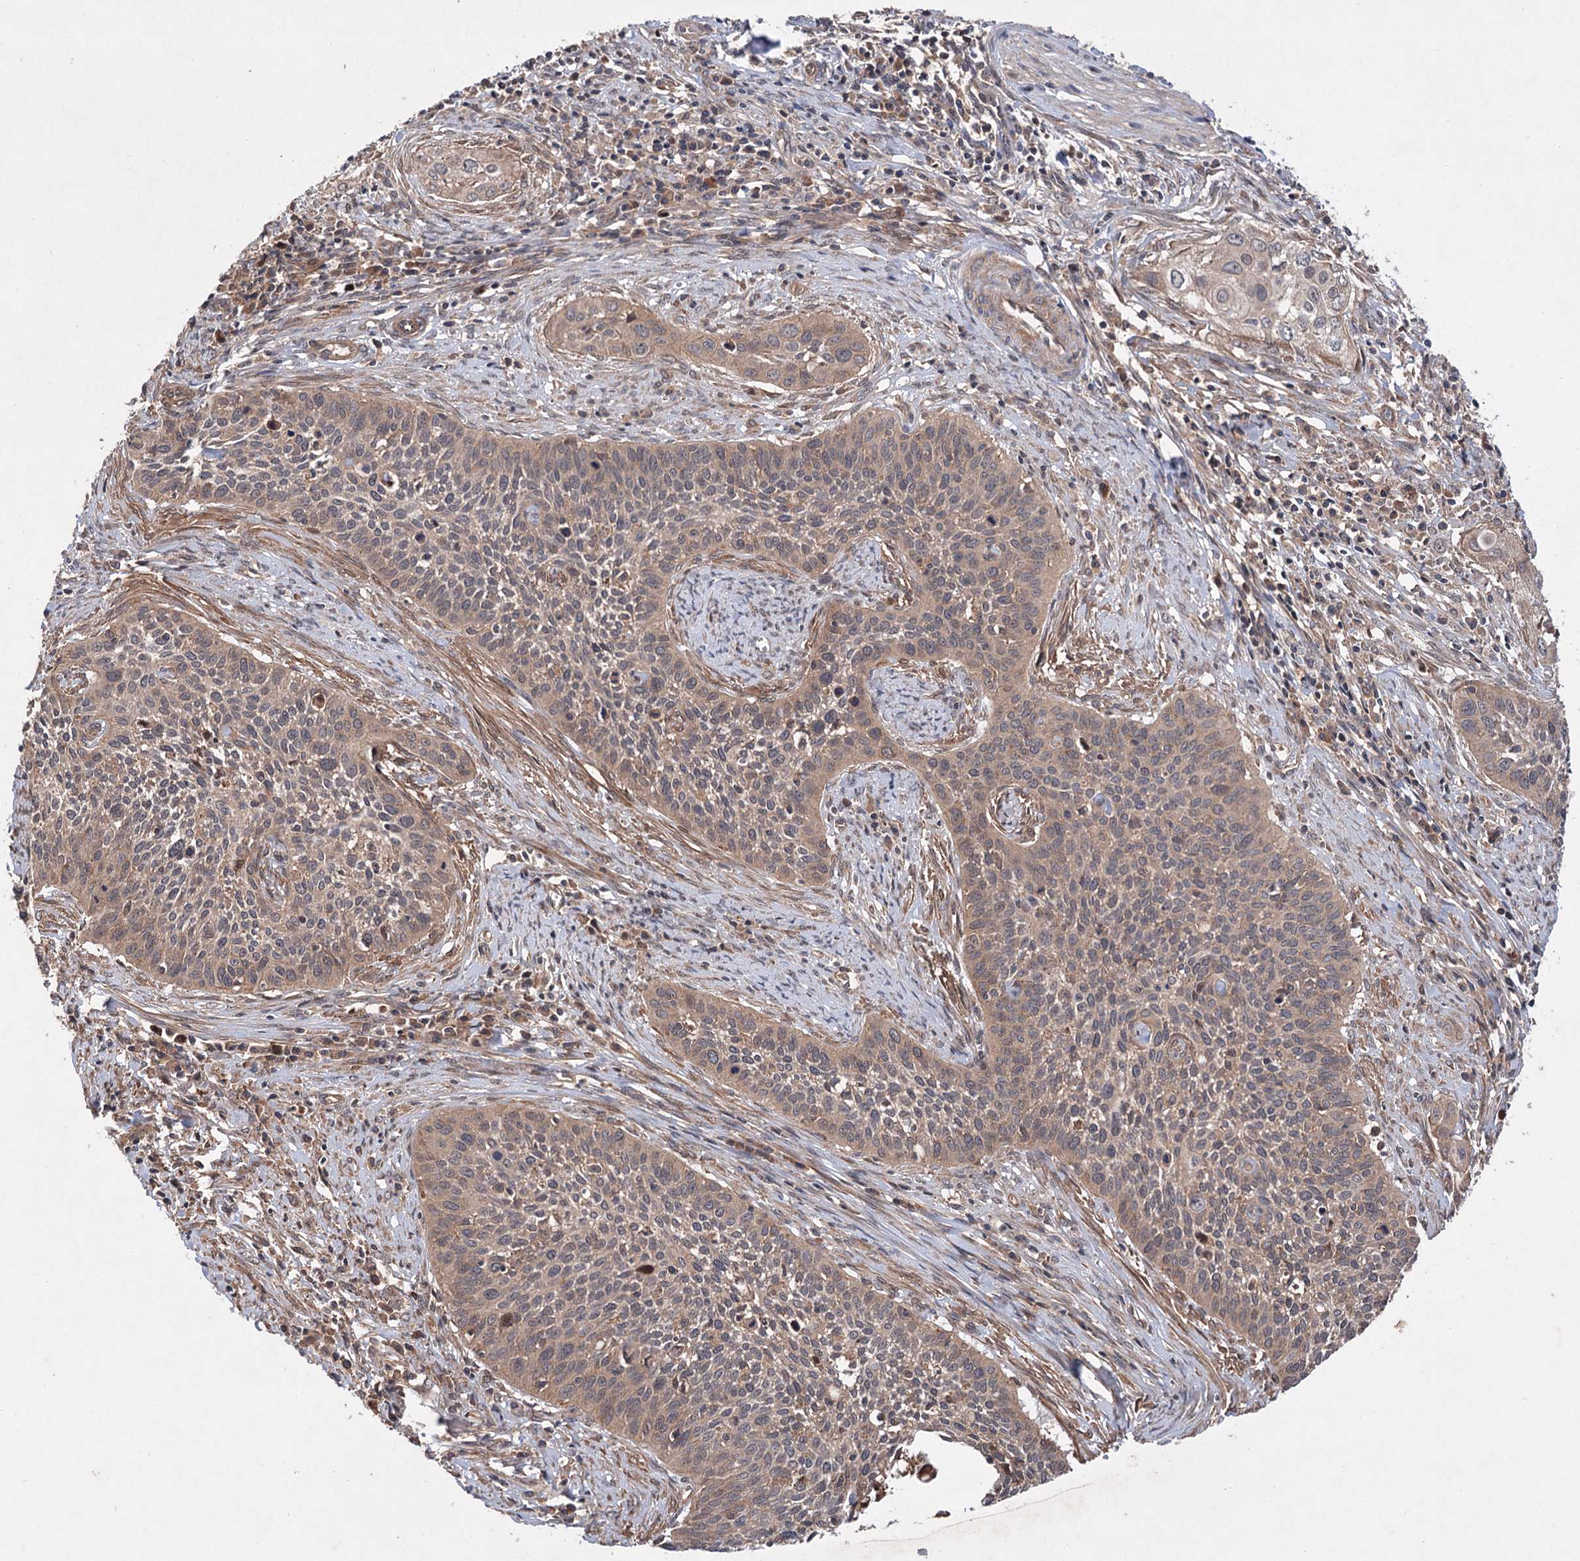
{"staining": {"intensity": "moderate", "quantity": "25%-75%", "location": "cytoplasmic/membranous,nuclear"}, "tissue": "cervical cancer", "cell_type": "Tumor cells", "image_type": "cancer", "snomed": [{"axis": "morphology", "description": "Squamous cell carcinoma, NOS"}, {"axis": "topography", "description": "Cervix"}], "caption": "Immunohistochemical staining of cervical cancer demonstrates medium levels of moderate cytoplasmic/membranous and nuclear expression in approximately 25%-75% of tumor cells.", "gene": "ADK", "patient": {"sex": "female", "age": 34}}